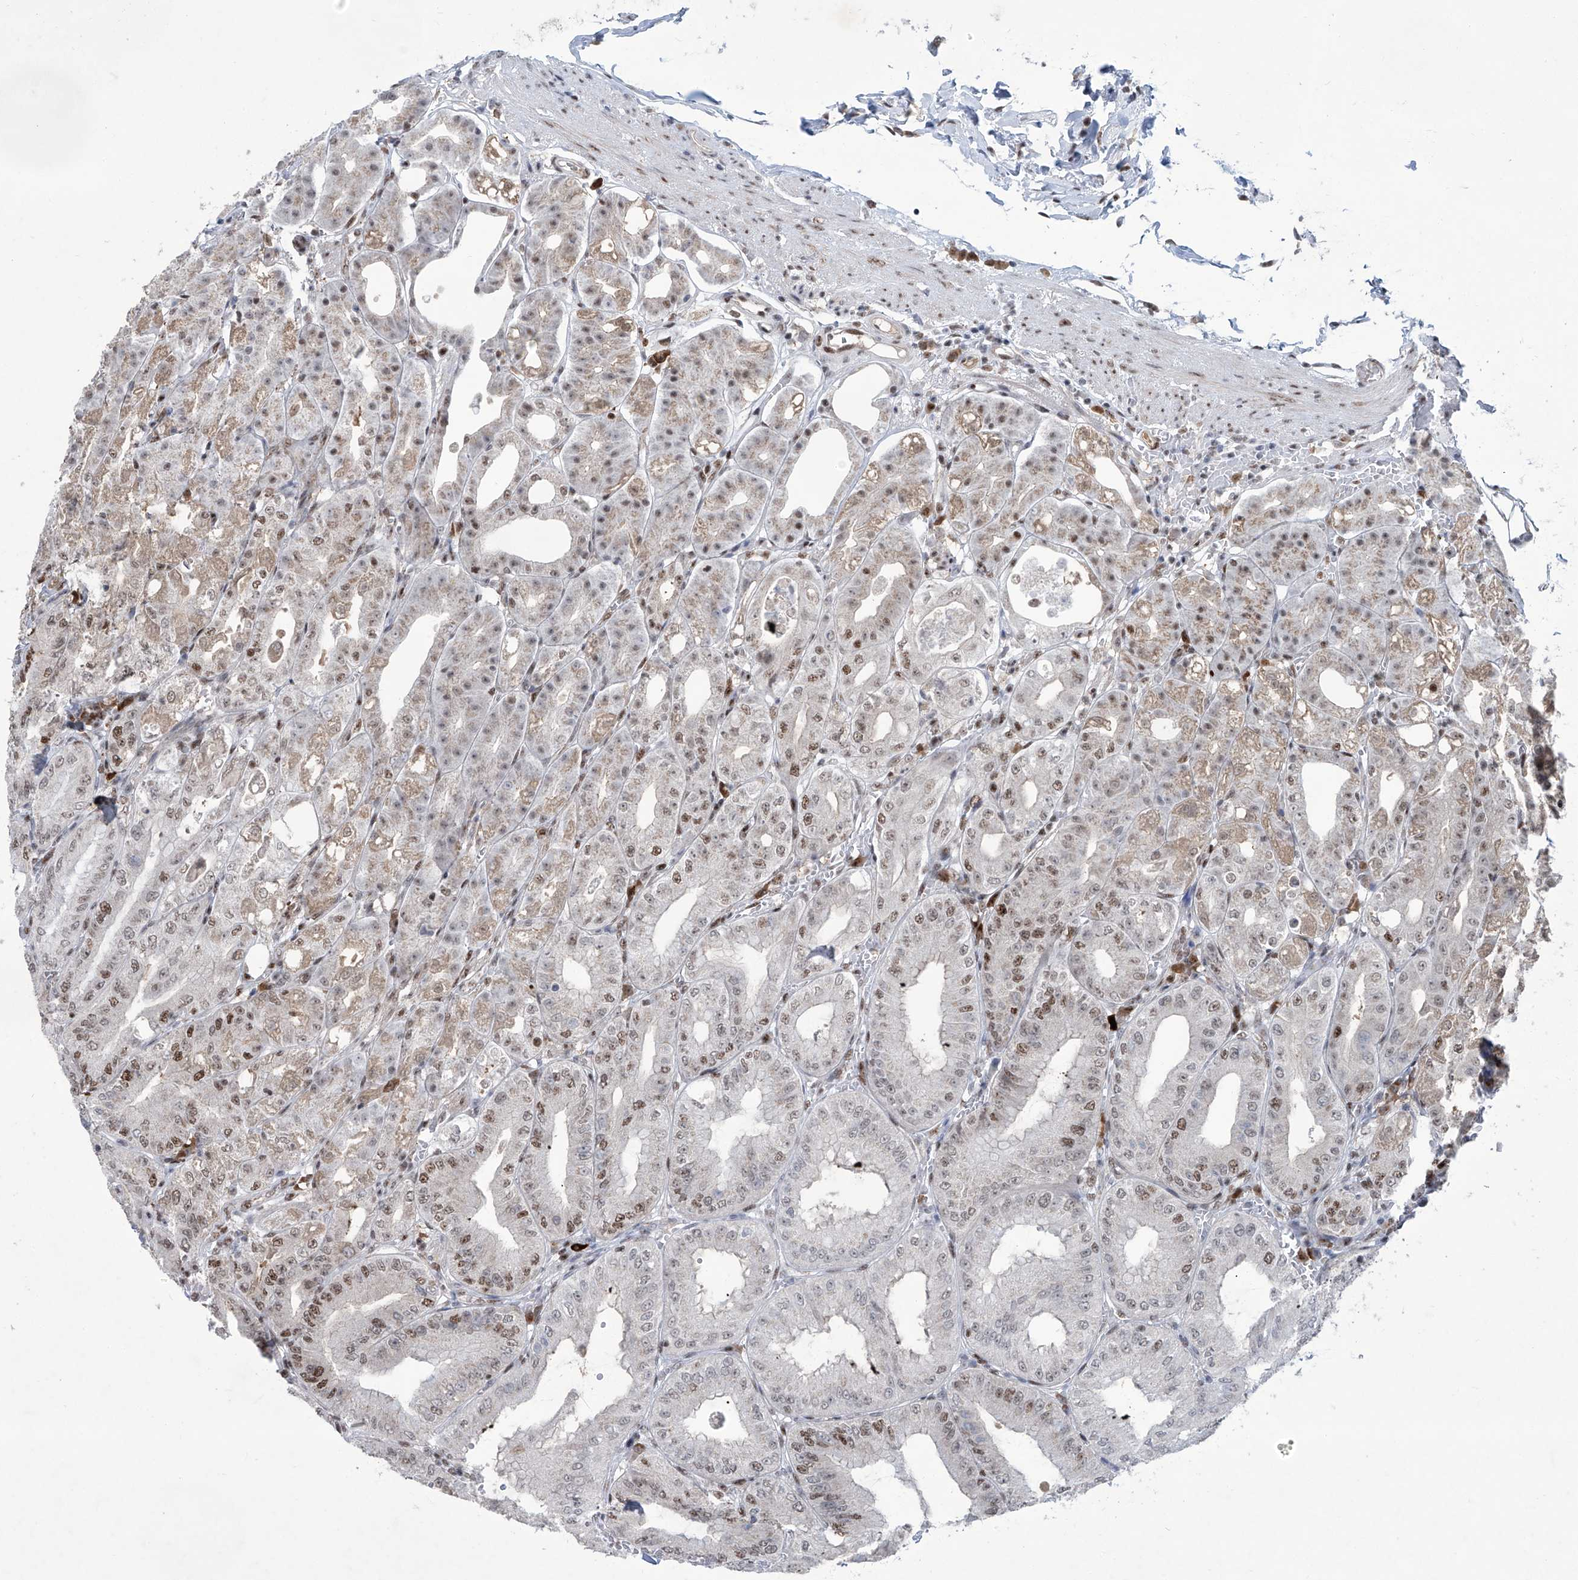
{"staining": {"intensity": "strong", "quantity": "<25%", "location": "nuclear"}, "tissue": "stomach", "cell_type": "Glandular cells", "image_type": "normal", "snomed": [{"axis": "morphology", "description": "Normal tissue, NOS"}, {"axis": "topography", "description": "Stomach, lower"}], "caption": "Protein expression analysis of benign human stomach reveals strong nuclear staining in about <25% of glandular cells.", "gene": "FBXL4", "patient": {"sex": "male", "age": 71}}